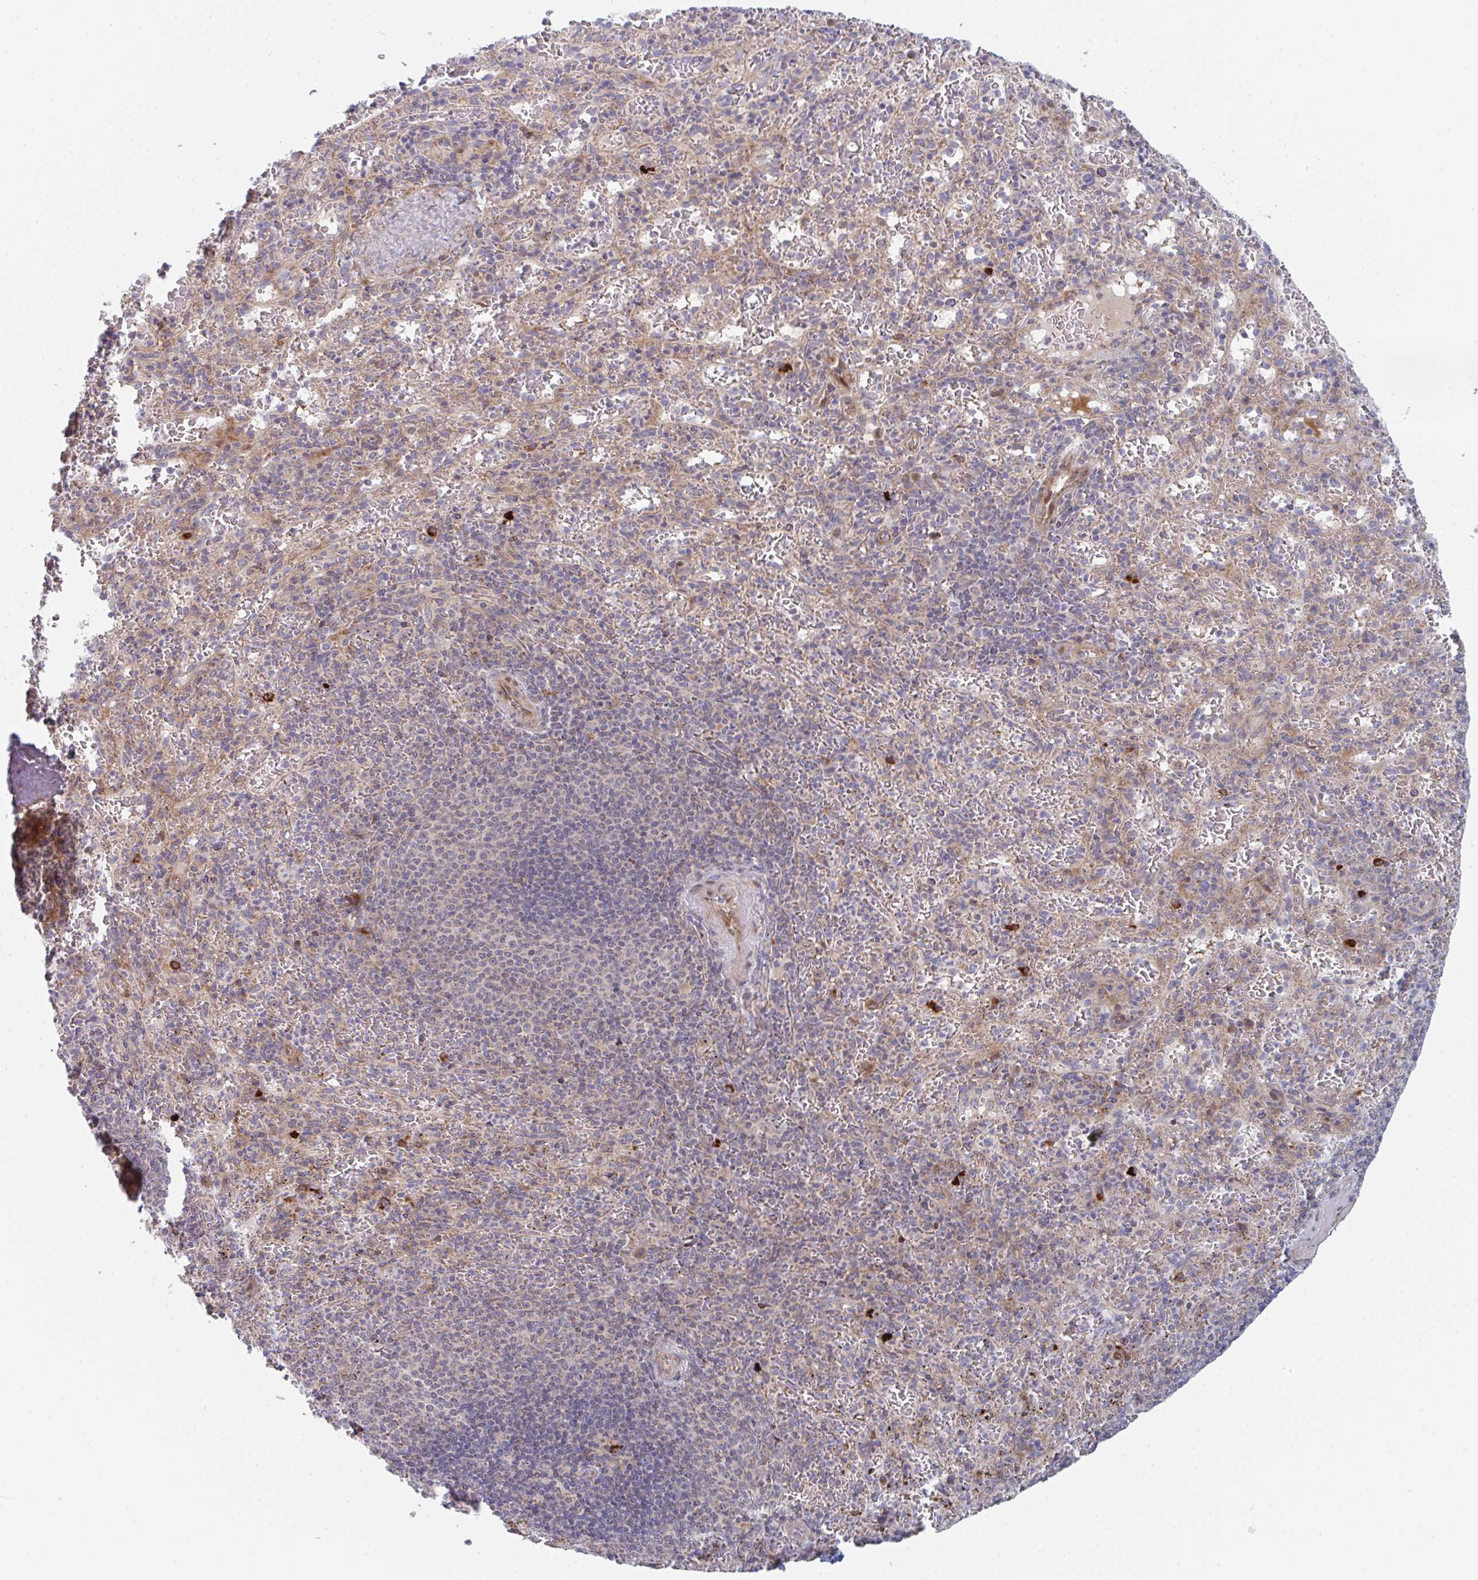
{"staining": {"intensity": "strong", "quantity": "<25%", "location": "cytoplasmic/membranous"}, "tissue": "spleen", "cell_type": "Cells in red pulp", "image_type": "normal", "snomed": [{"axis": "morphology", "description": "Normal tissue, NOS"}, {"axis": "topography", "description": "Spleen"}], "caption": "Protein staining by immunohistochemistry (IHC) exhibits strong cytoplasmic/membranous expression in about <25% of cells in red pulp in normal spleen. (brown staining indicates protein expression, while blue staining denotes nuclei).", "gene": "ZNF644", "patient": {"sex": "male", "age": 57}}